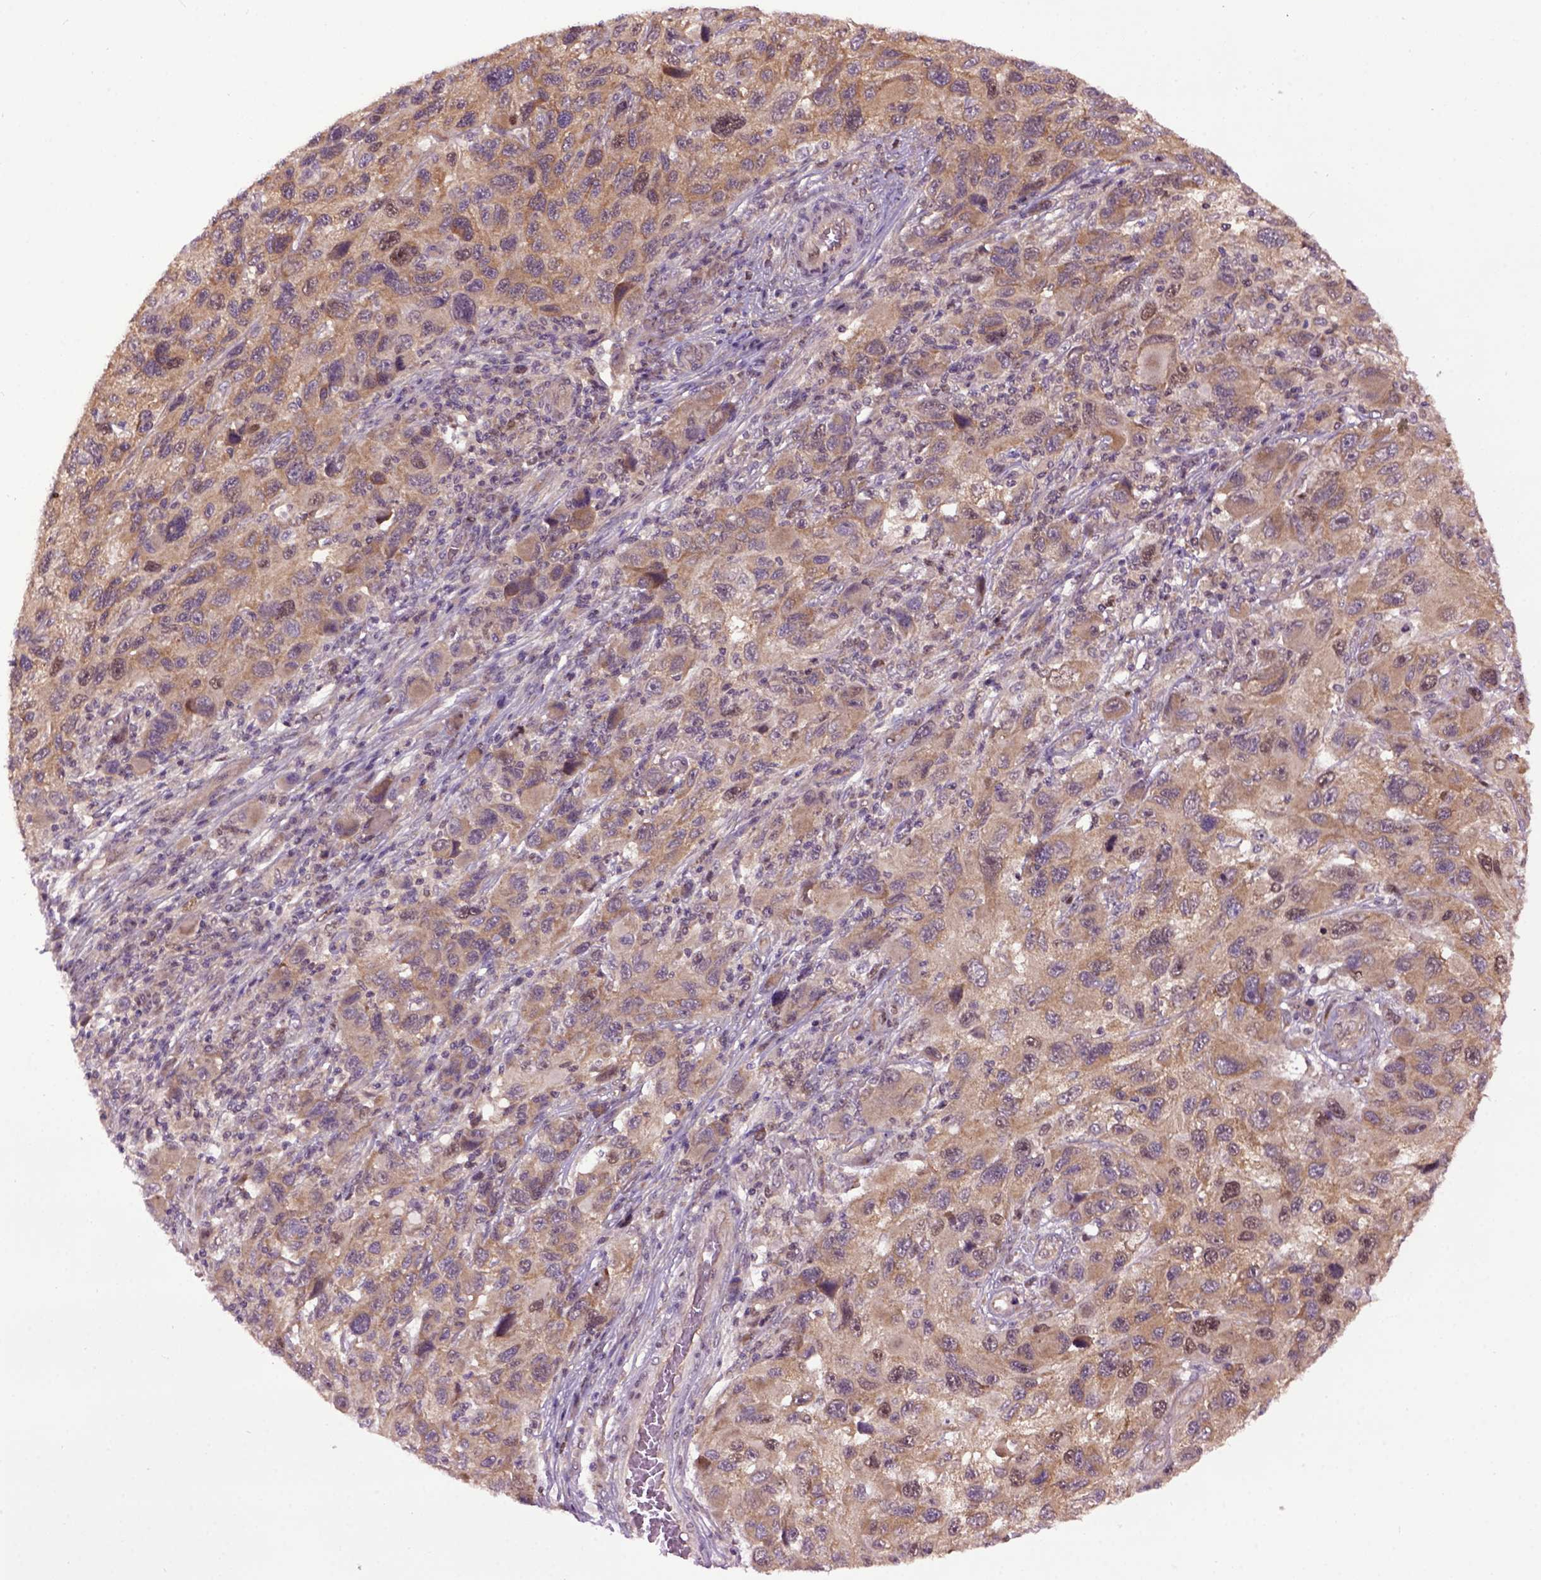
{"staining": {"intensity": "moderate", "quantity": ">75%", "location": "cytoplasmic/membranous"}, "tissue": "melanoma", "cell_type": "Tumor cells", "image_type": "cancer", "snomed": [{"axis": "morphology", "description": "Malignant melanoma, NOS"}, {"axis": "topography", "description": "Skin"}], "caption": "A photomicrograph of melanoma stained for a protein displays moderate cytoplasmic/membranous brown staining in tumor cells. (DAB = brown stain, brightfield microscopy at high magnification).", "gene": "WDR48", "patient": {"sex": "male", "age": 53}}